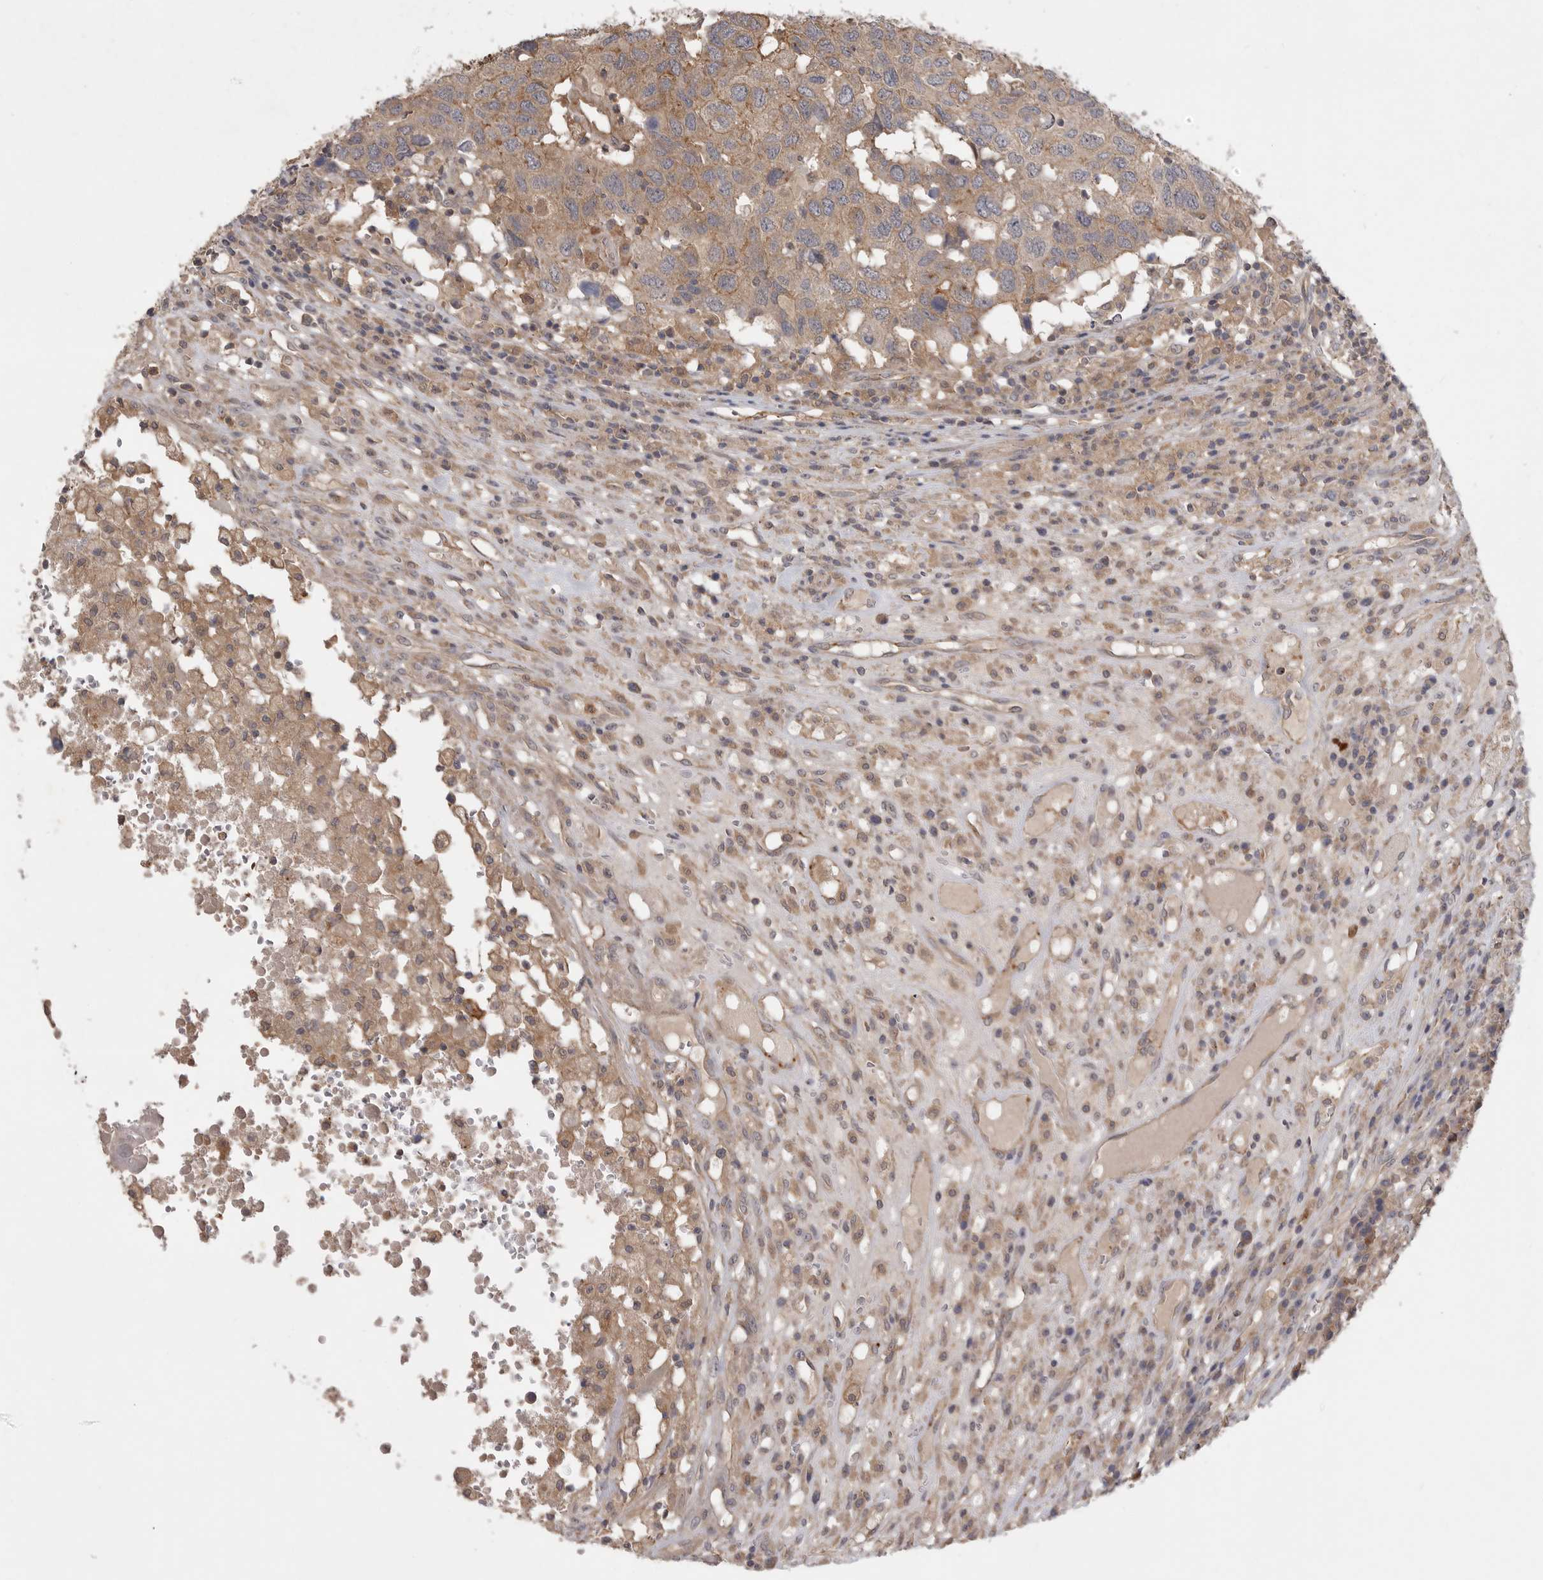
{"staining": {"intensity": "moderate", "quantity": ">75%", "location": "cytoplasmic/membranous"}, "tissue": "head and neck cancer", "cell_type": "Tumor cells", "image_type": "cancer", "snomed": [{"axis": "morphology", "description": "Squamous cell carcinoma, NOS"}, {"axis": "topography", "description": "Head-Neck"}], "caption": "Head and neck cancer was stained to show a protein in brown. There is medium levels of moderate cytoplasmic/membranous expression in about >75% of tumor cells.", "gene": "ZNF232", "patient": {"sex": "male", "age": 66}}